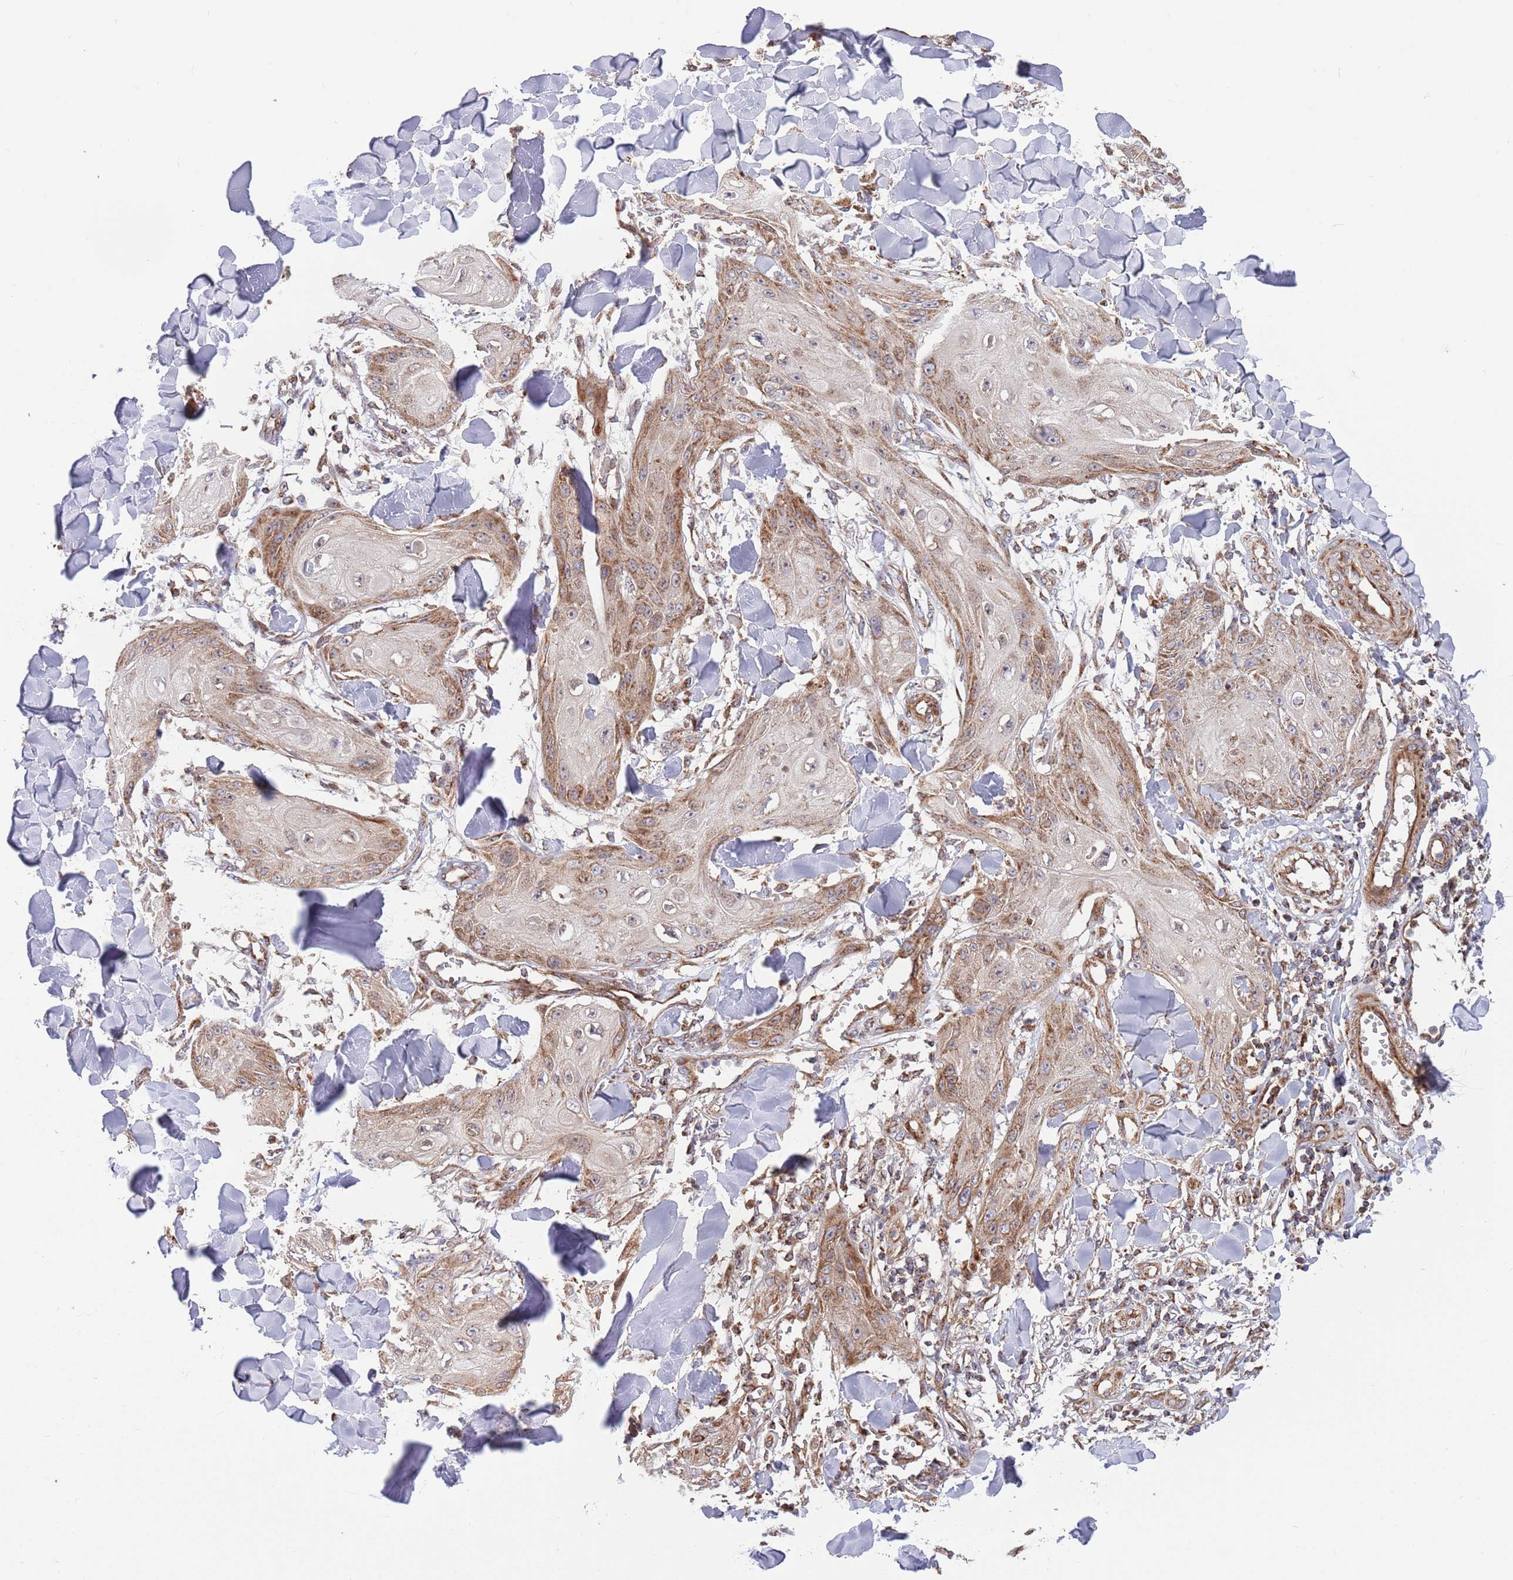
{"staining": {"intensity": "moderate", "quantity": "25%-75%", "location": "cytoplasmic/membranous"}, "tissue": "skin cancer", "cell_type": "Tumor cells", "image_type": "cancer", "snomed": [{"axis": "morphology", "description": "Squamous cell carcinoma, NOS"}, {"axis": "topography", "description": "Skin"}], "caption": "Immunohistochemical staining of skin cancer displays medium levels of moderate cytoplasmic/membranous protein expression in approximately 25%-75% of tumor cells. (DAB = brown stain, brightfield microscopy at high magnification).", "gene": "ATP5PD", "patient": {"sex": "male", "age": 74}}